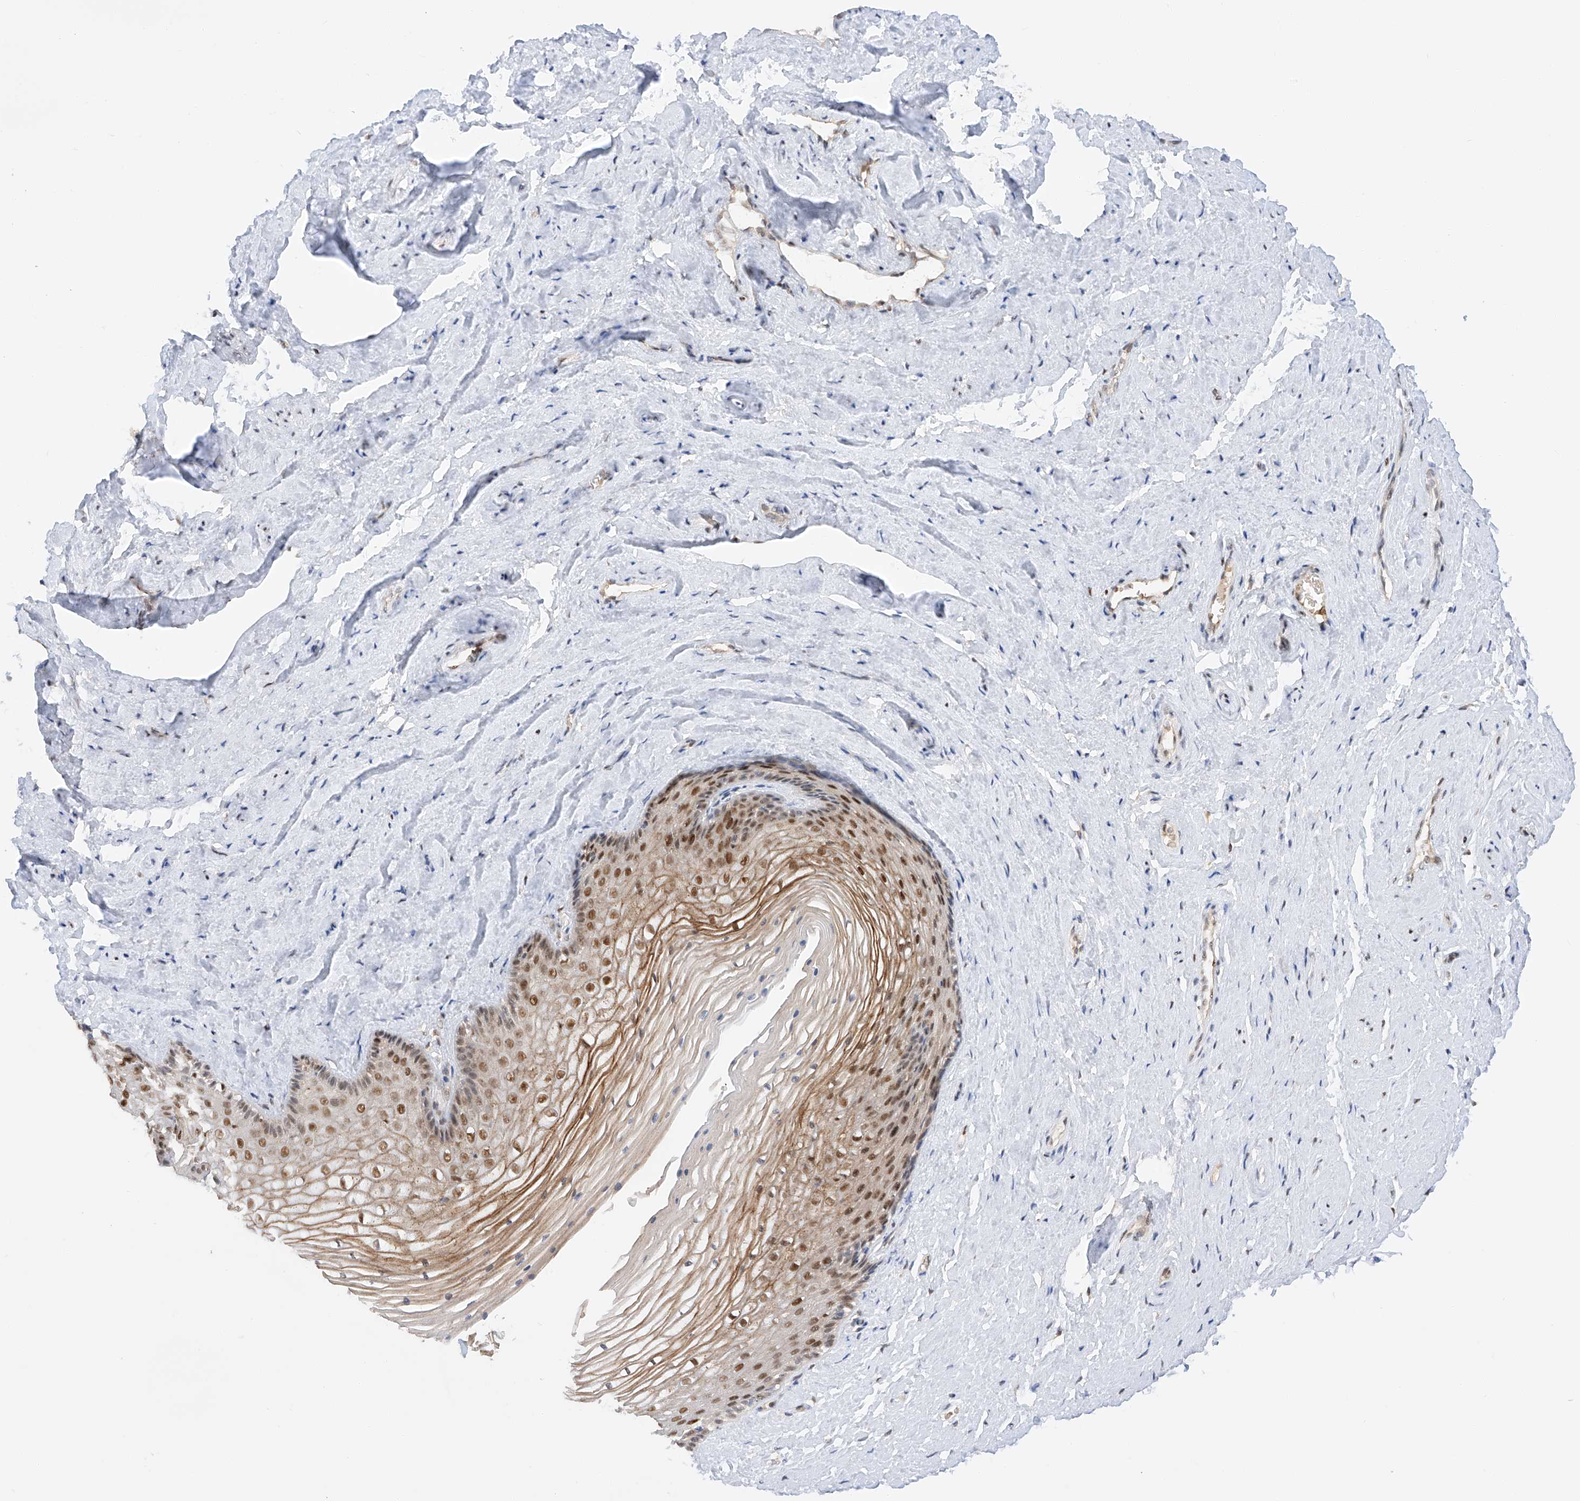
{"staining": {"intensity": "moderate", "quantity": ">75%", "location": "cytoplasmic/membranous,nuclear"}, "tissue": "vagina", "cell_type": "Squamous epithelial cells", "image_type": "normal", "snomed": [{"axis": "morphology", "description": "Normal tissue, NOS"}, {"axis": "topography", "description": "Vagina"}, {"axis": "topography", "description": "Cervix"}], "caption": "A photomicrograph showing moderate cytoplasmic/membranous,nuclear expression in about >75% of squamous epithelial cells in unremarkable vagina, as visualized by brown immunohistochemical staining.", "gene": "POGK", "patient": {"sex": "female", "age": 40}}